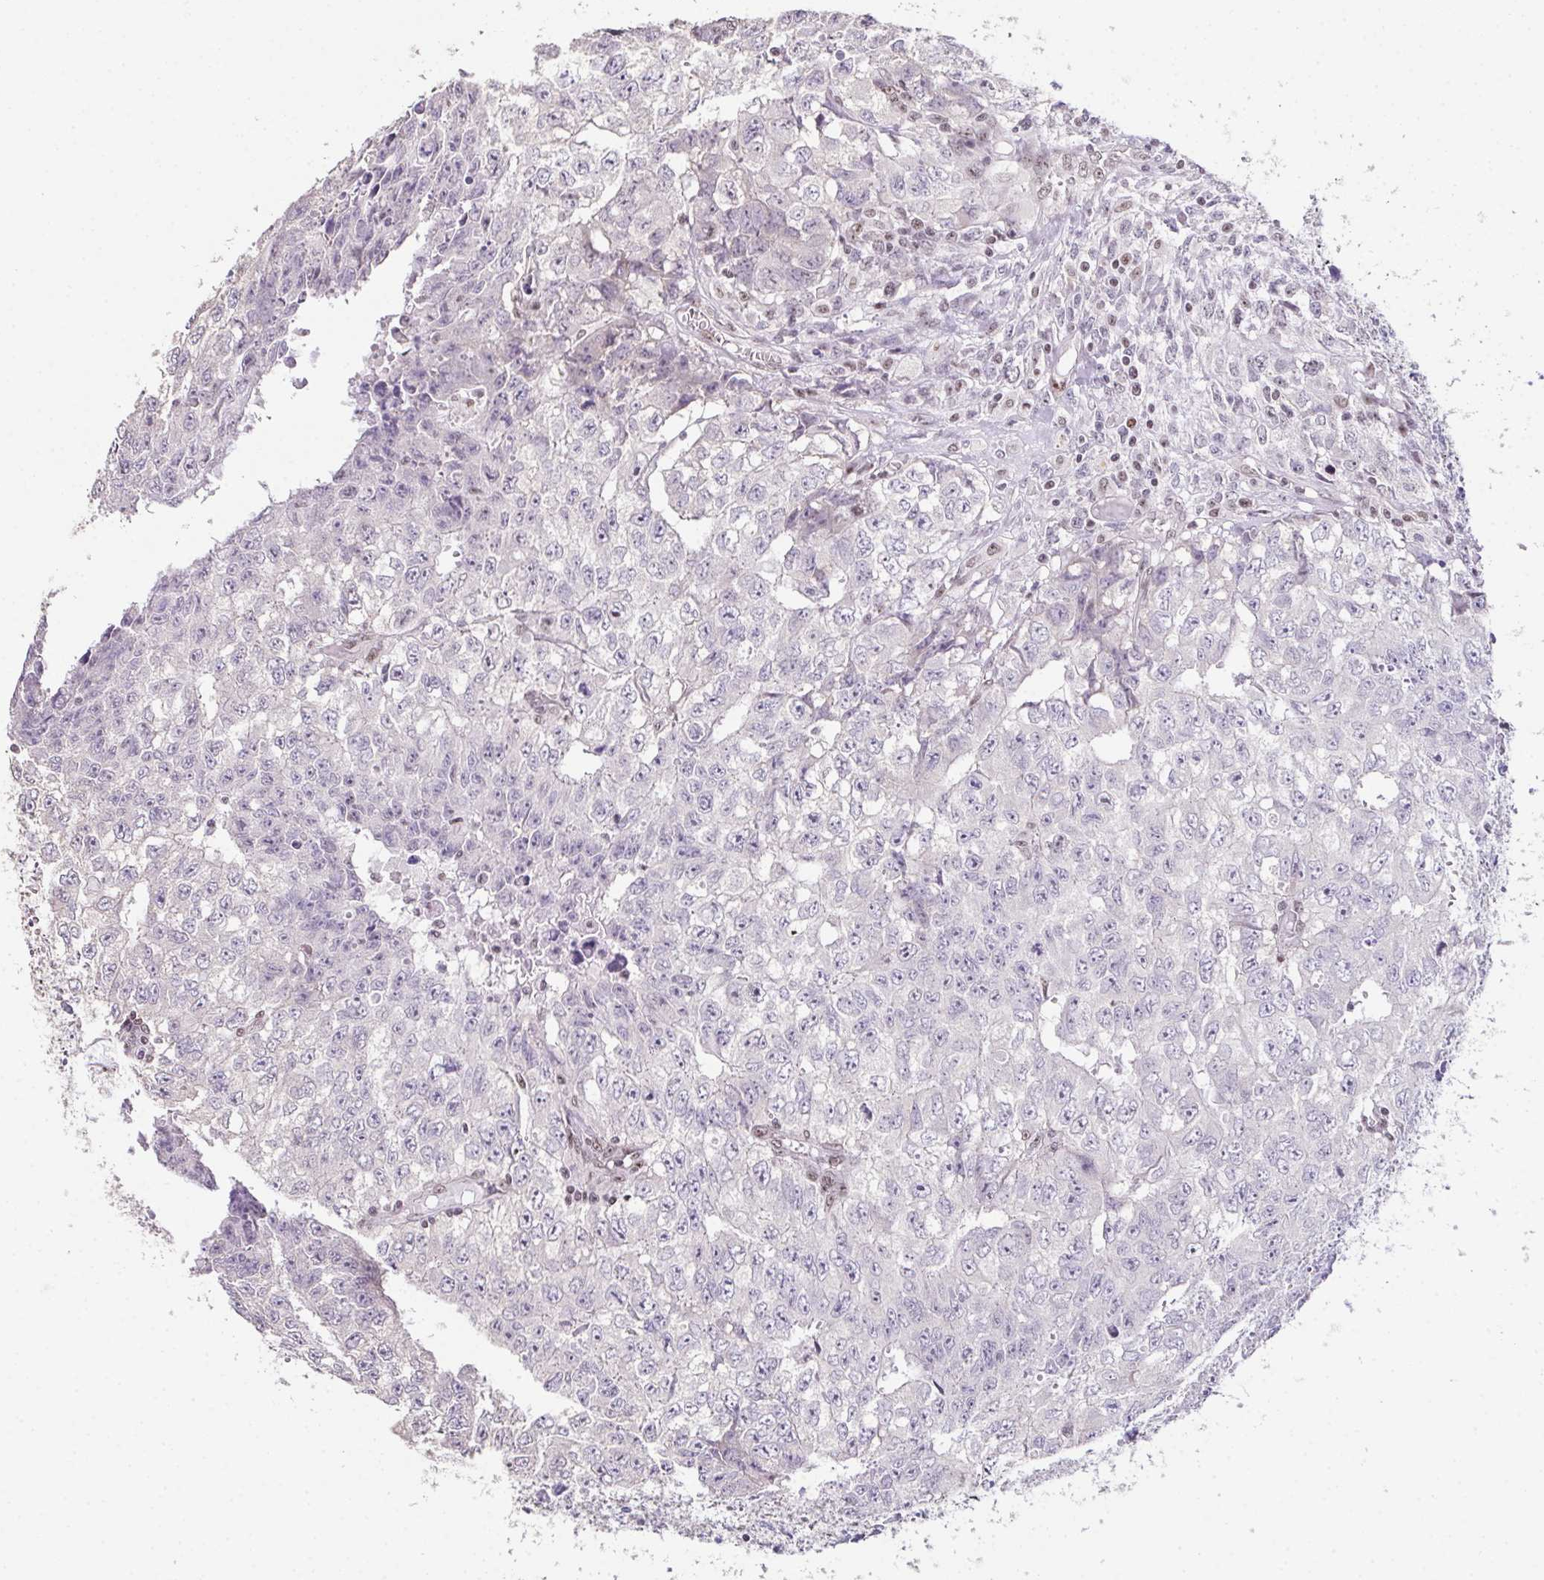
{"staining": {"intensity": "negative", "quantity": "none", "location": "none"}, "tissue": "testis cancer", "cell_type": "Tumor cells", "image_type": "cancer", "snomed": [{"axis": "morphology", "description": "Carcinoma, Embryonal, NOS"}, {"axis": "morphology", "description": "Teratoma, malignant, NOS"}, {"axis": "topography", "description": "Testis"}], "caption": "High power microscopy micrograph of an immunohistochemistry photomicrograph of testis cancer, revealing no significant positivity in tumor cells.", "gene": "ZNF800", "patient": {"sex": "male", "age": 24}}